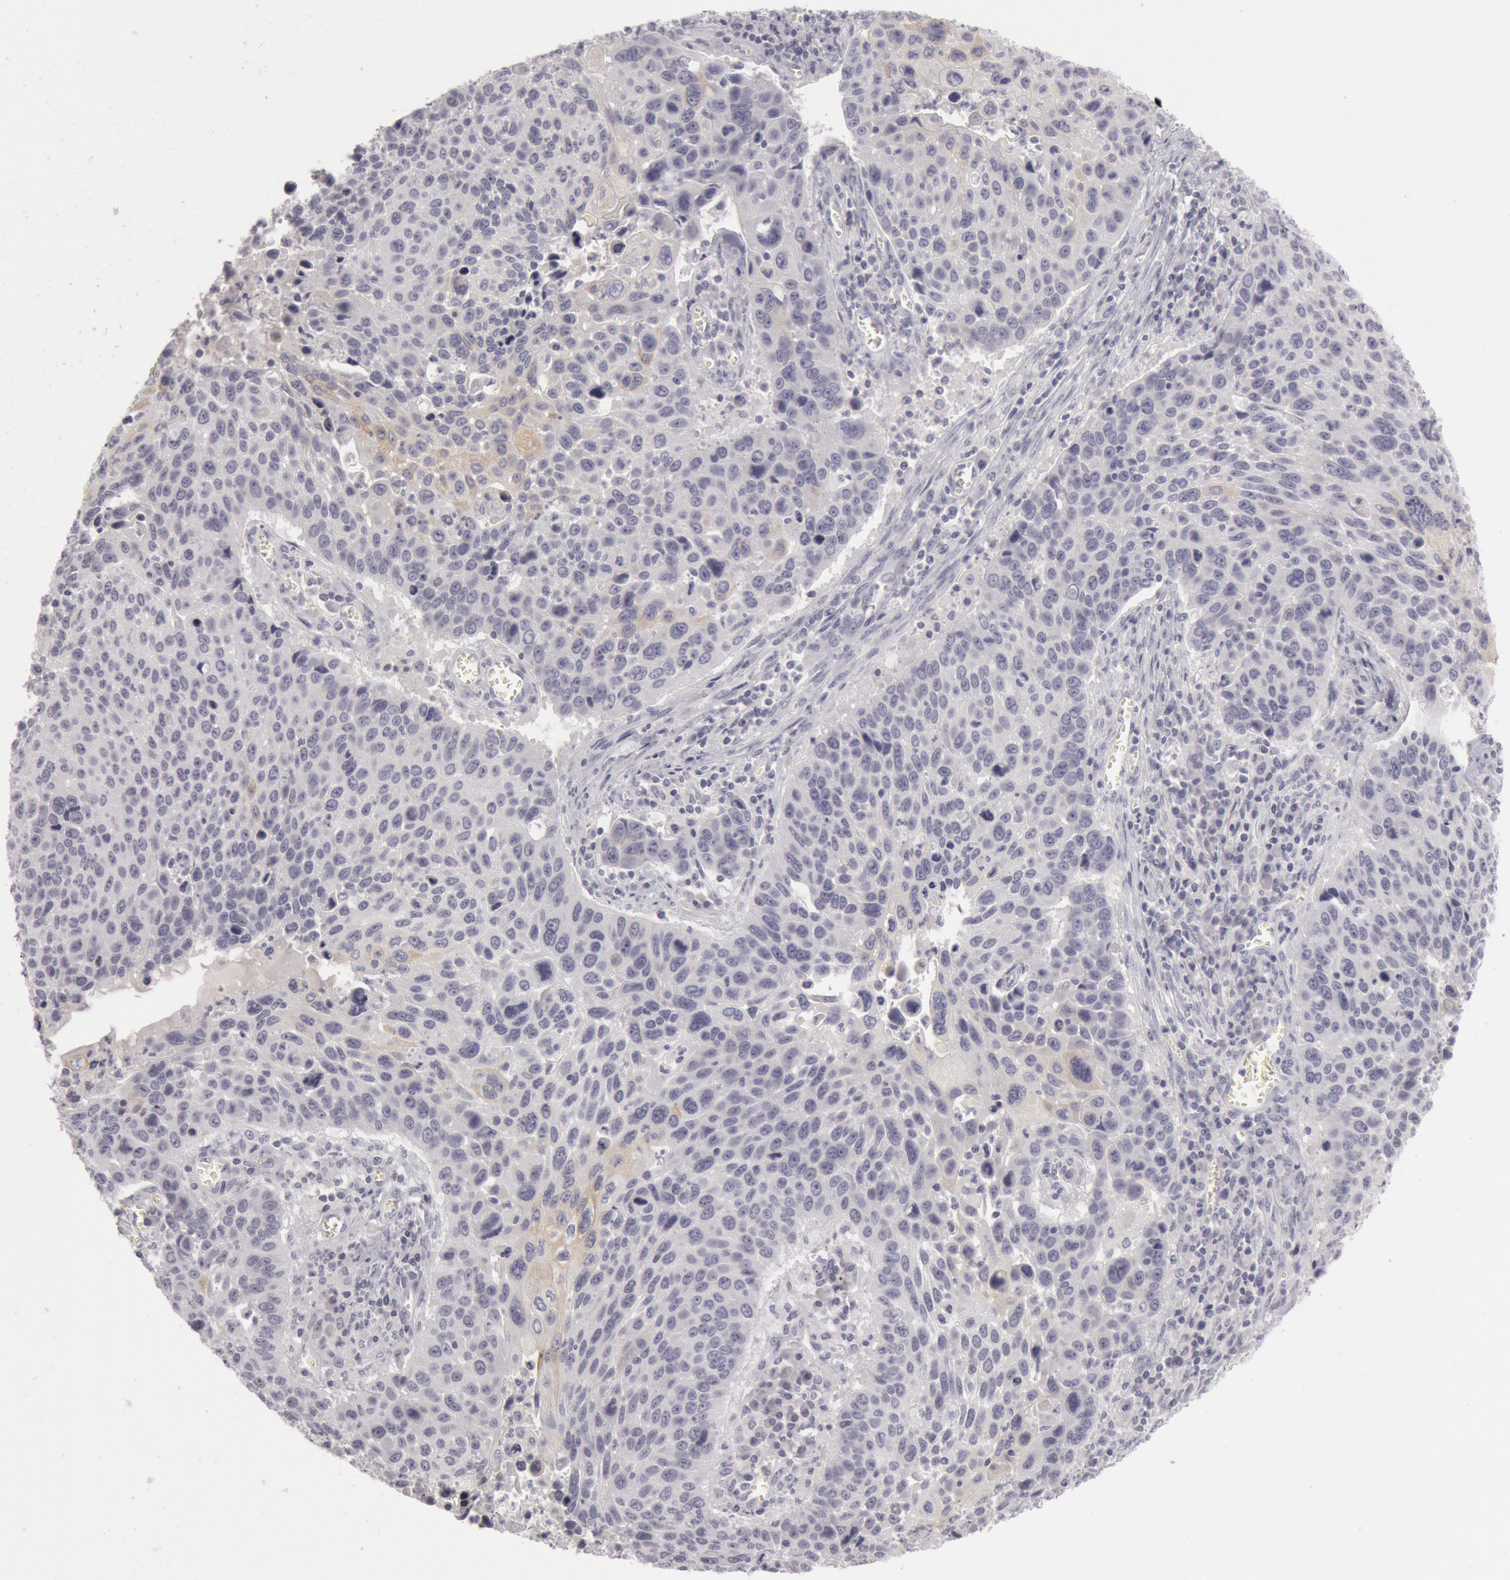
{"staining": {"intensity": "negative", "quantity": "none", "location": "none"}, "tissue": "lung cancer", "cell_type": "Tumor cells", "image_type": "cancer", "snomed": [{"axis": "morphology", "description": "Squamous cell carcinoma, NOS"}, {"axis": "topography", "description": "Lymph node"}, {"axis": "topography", "description": "Lung"}], "caption": "Lung cancer (squamous cell carcinoma) was stained to show a protein in brown. There is no significant expression in tumor cells.", "gene": "KRT16", "patient": {"sex": "male", "age": 74}}